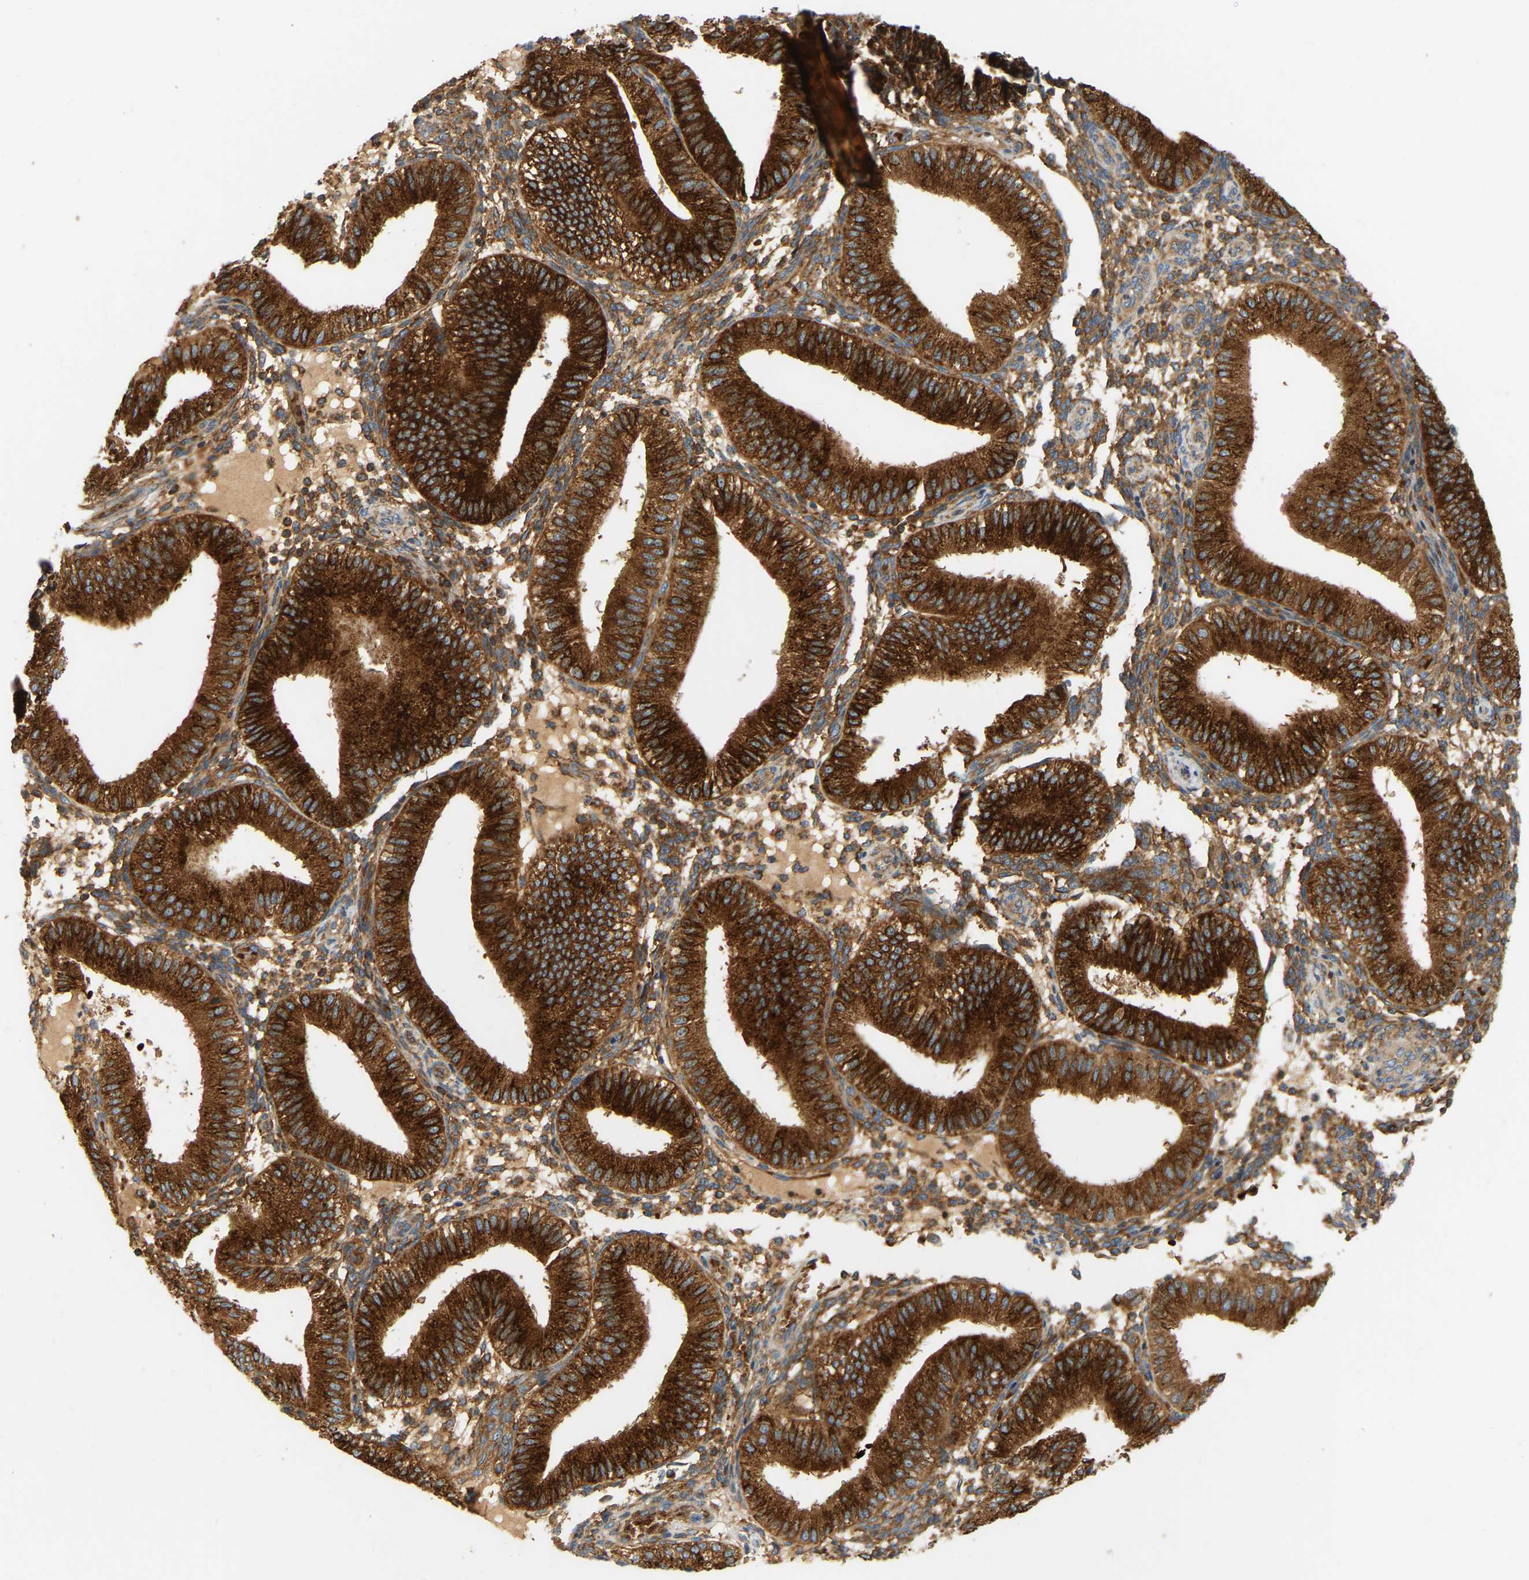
{"staining": {"intensity": "moderate", "quantity": ">75%", "location": "cytoplasmic/membranous"}, "tissue": "endometrium", "cell_type": "Cells in endometrial stroma", "image_type": "normal", "snomed": [{"axis": "morphology", "description": "Normal tissue, NOS"}, {"axis": "topography", "description": "Endometrium"}], "caption": "Immunohistochemistry (IHC) of normal human endometrium demonstrates medium levels of moderate cytoplasmic/membranous positivity in approximately >75% of cells in endometrial stroma. (DAB IHC, brown staining for protein, blue staining for nuclei).", "gene": "AKAP13", "patient": {"sex": "female", "age": 39}}